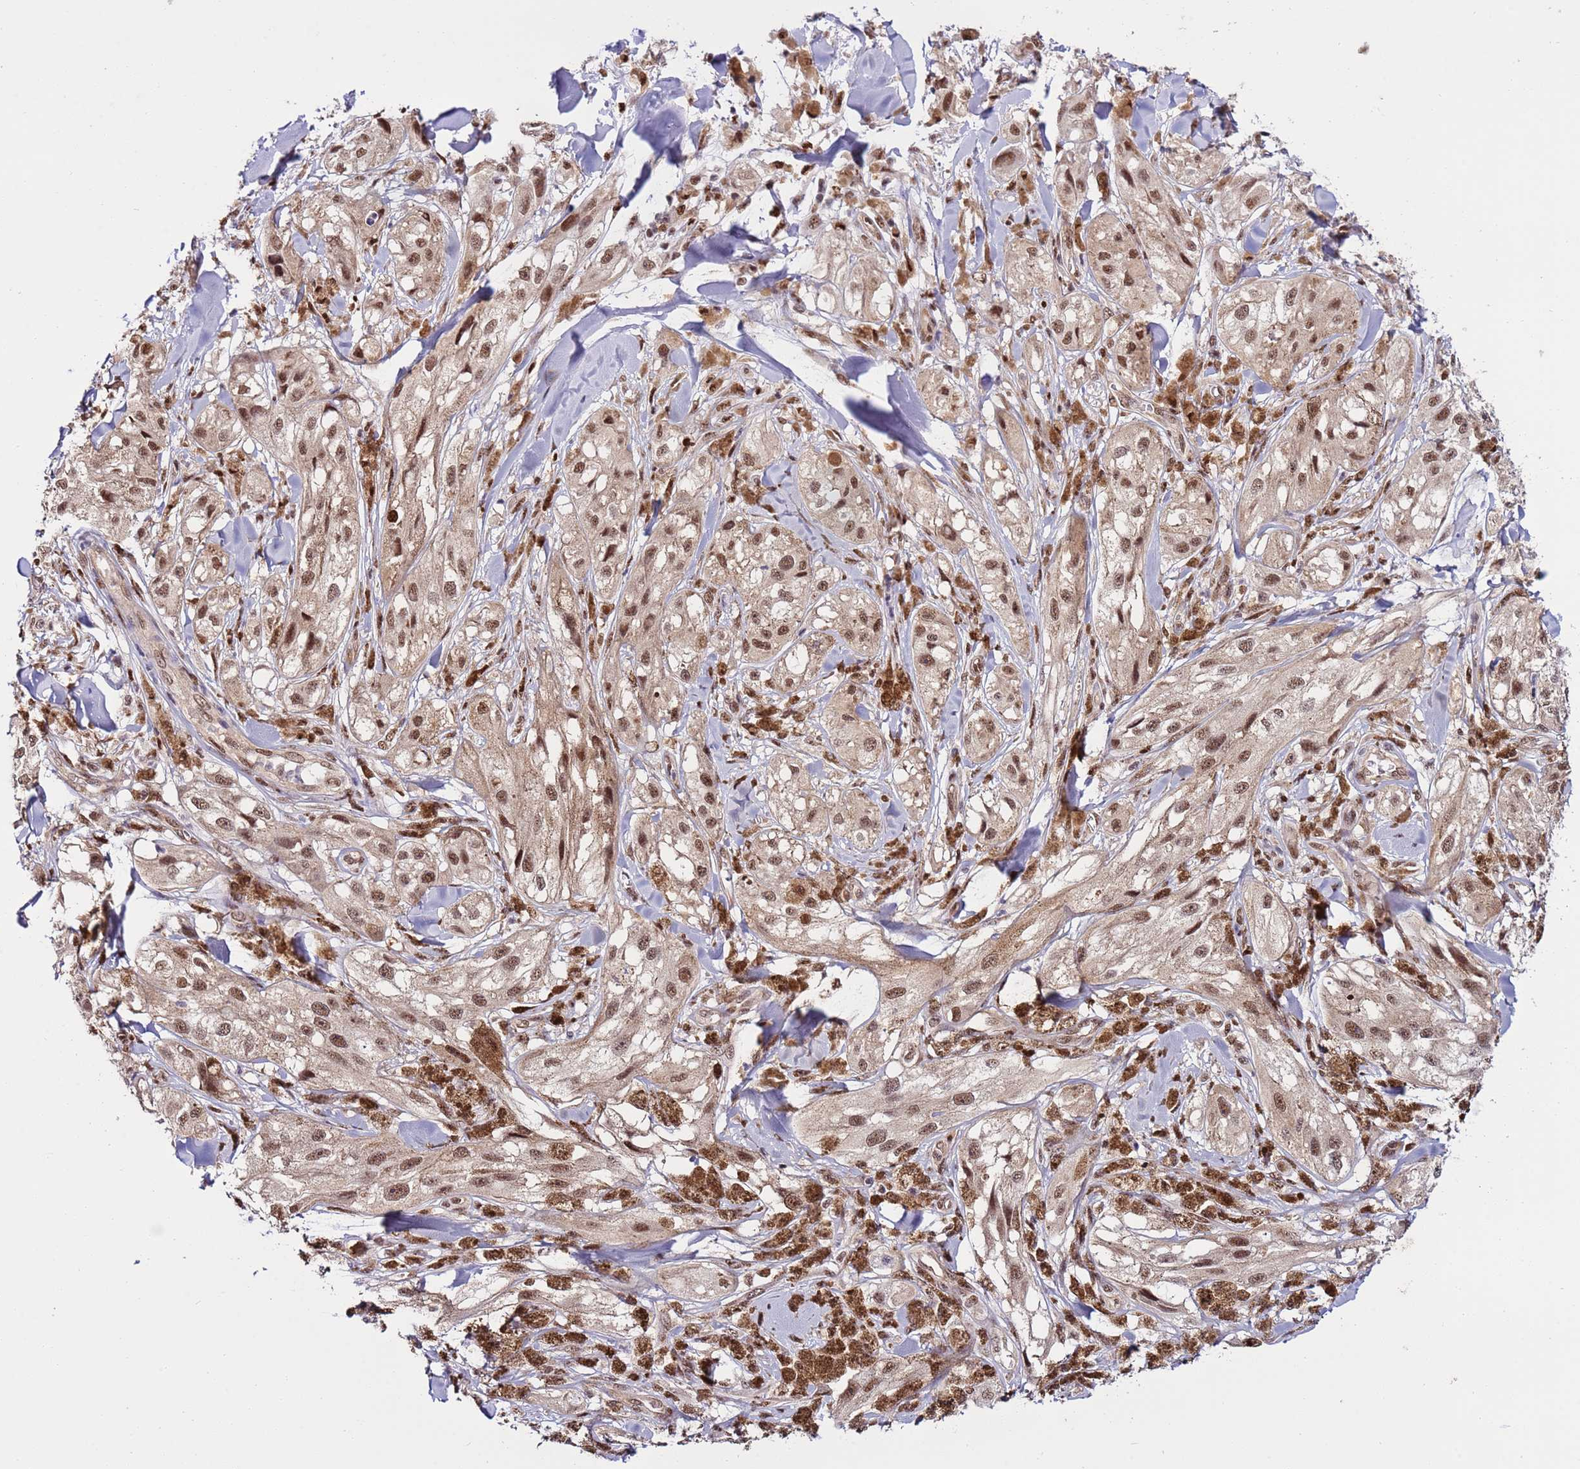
{"staining": {"intensity": "moderate", "quantity": ">75%", "location": "nuclear"}, "tissue": "melanoma", "cell_type": "Tumor cells", "image_type": "cancer", "snomed": [{"axis": "morphology", "description": "Malignant melanoma, NOS"}, {"axis": "topography", "description": "Skin"}], "caption": "Protein expression by immunohistochemistry (IHC) exhibits moderate nuclear expression in about >75% of tumor cells in malignant melanoma. (Stains: DAB (3,3'-diaminobenzidine) in brown, nuclei in blue, Microscopy: brightfield microscopy at high magnification).", "gene": "PRPF6", "patient": {"sex": "male", "age": 88}}